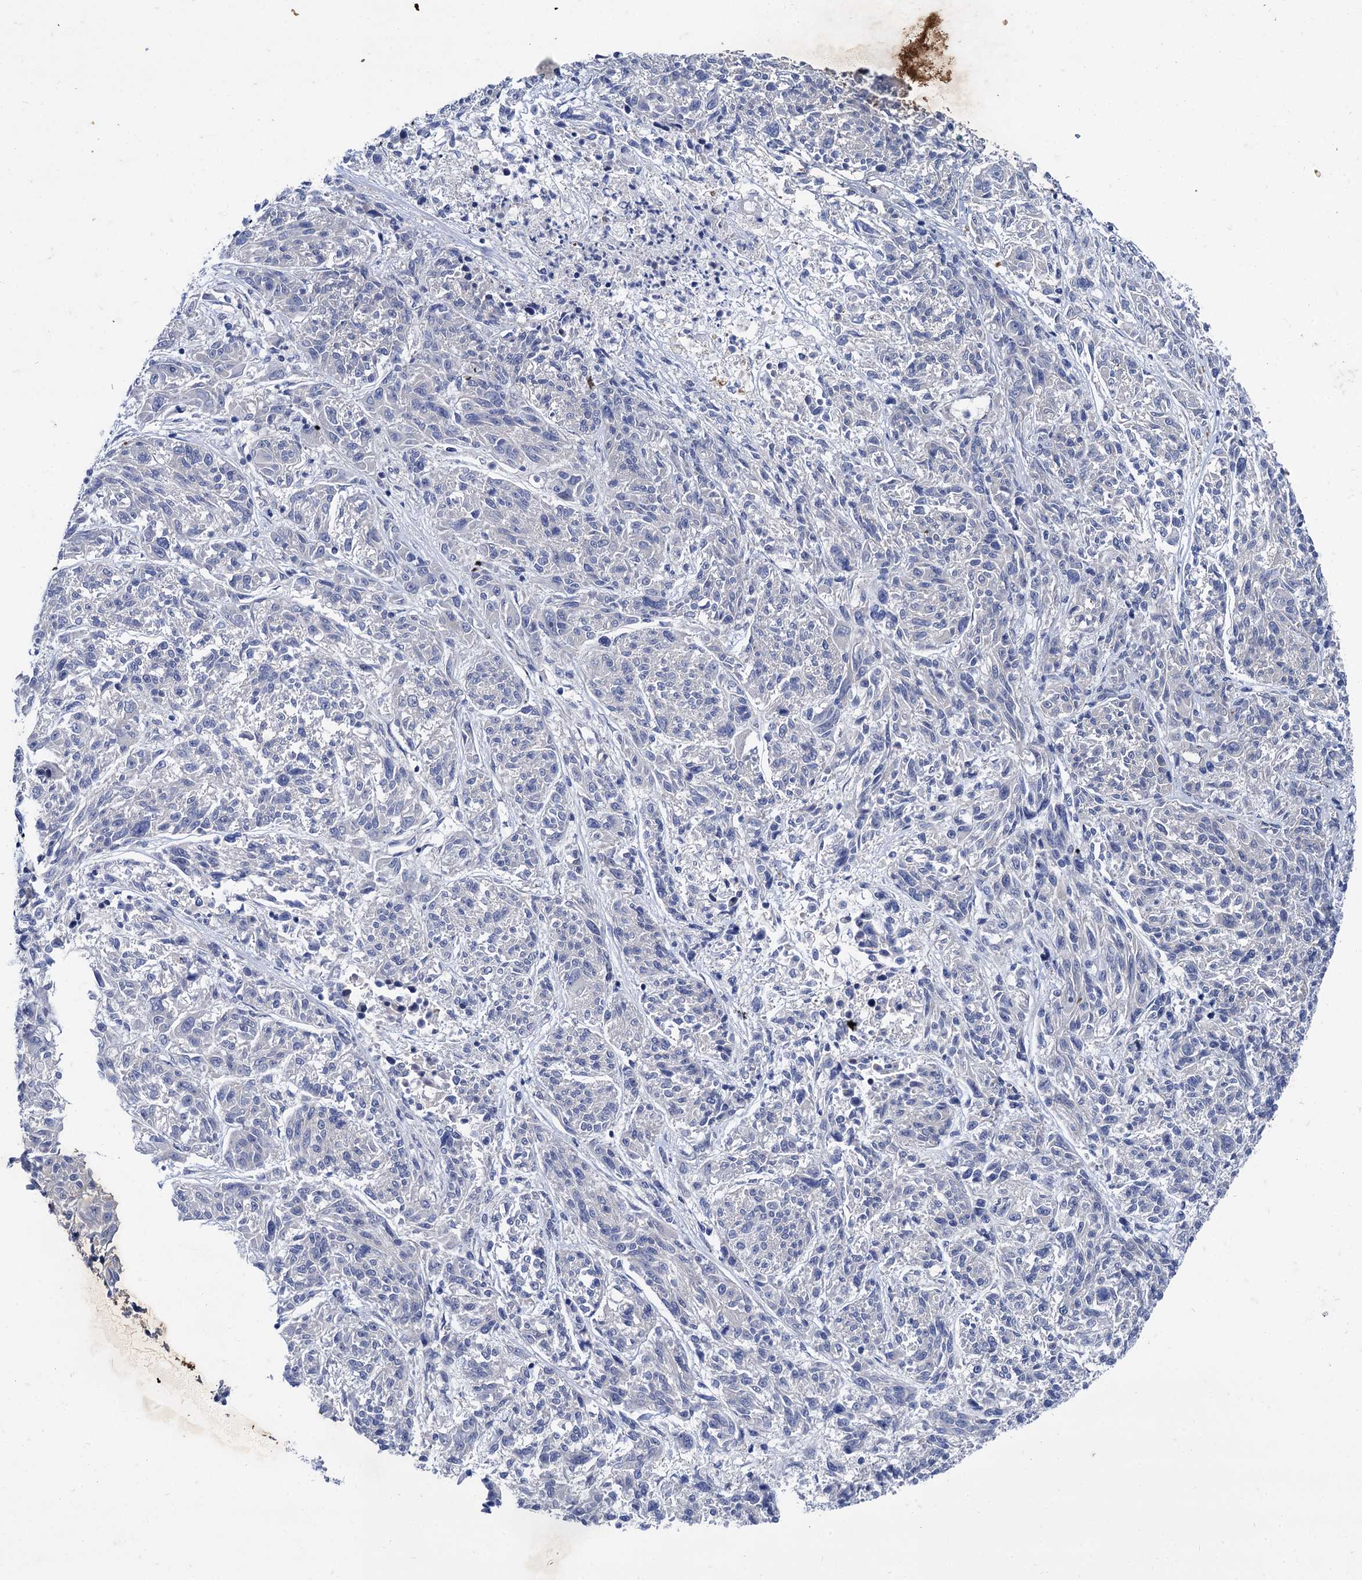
{"staining": {"intensity": "negative", "quantity": "none", "location": "none"}, "tissue": "melanoma", "cell_type": "Tumor cells", "image_type": "cancer", "snomed": [{"axis": "morphology", "description": "Malignant melanoma, NOS"}, {"axis": "topography", "description": "Skin"}], "caption": "Immunohistochemical staining of human melanoma demonstrates no significant positivity in tumor cells.", "gene": "TMEM72", "patient": {"sex": "male", "age": 53}}